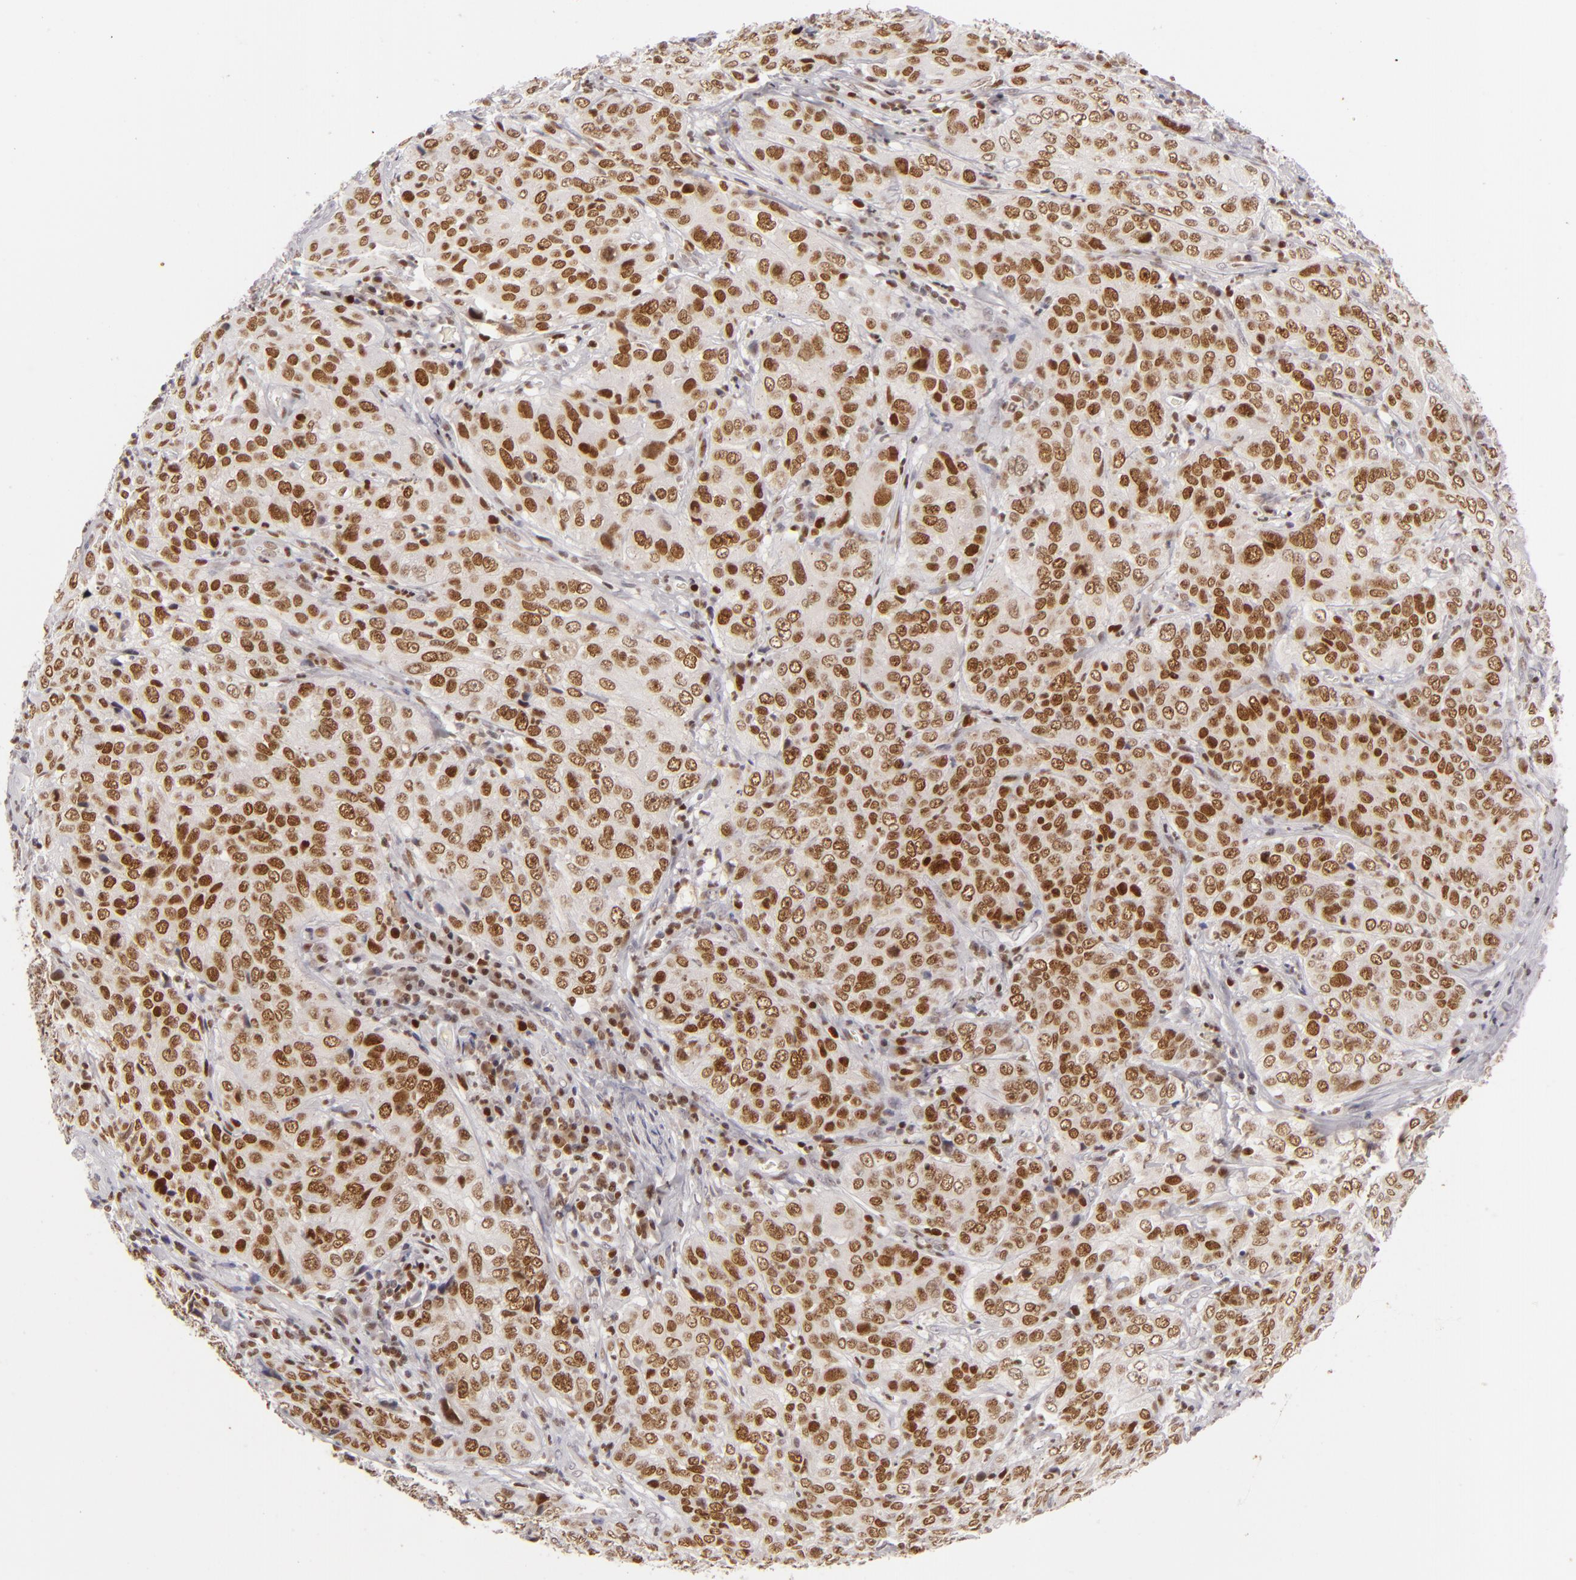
{"staining": {"intensity": "strong", "quantity": ">75%", "location": "nuclear"}, "tissue": "cervical cancer", "cell_type": "Tumor cells", "image_type": "cancer", "snomed": [{"axis": "morphology", "description": "Squamous cell carcinoma, NOS"}, {"axis": "topography", "description": "Cervix"}], "caption": "Cervical cancer was stained to show a protein in brown. There is high levels of strong nuclear positivity in approximately >75% of tumor cells. The protein is stained brown, and the nuclei are stained in blue (DAB (3,3'-diaminobenzidine) IHC with brightfield microscopy, high magnification).", "gene": "FEN1", "patient": {"sex": "female", "age": 38}}